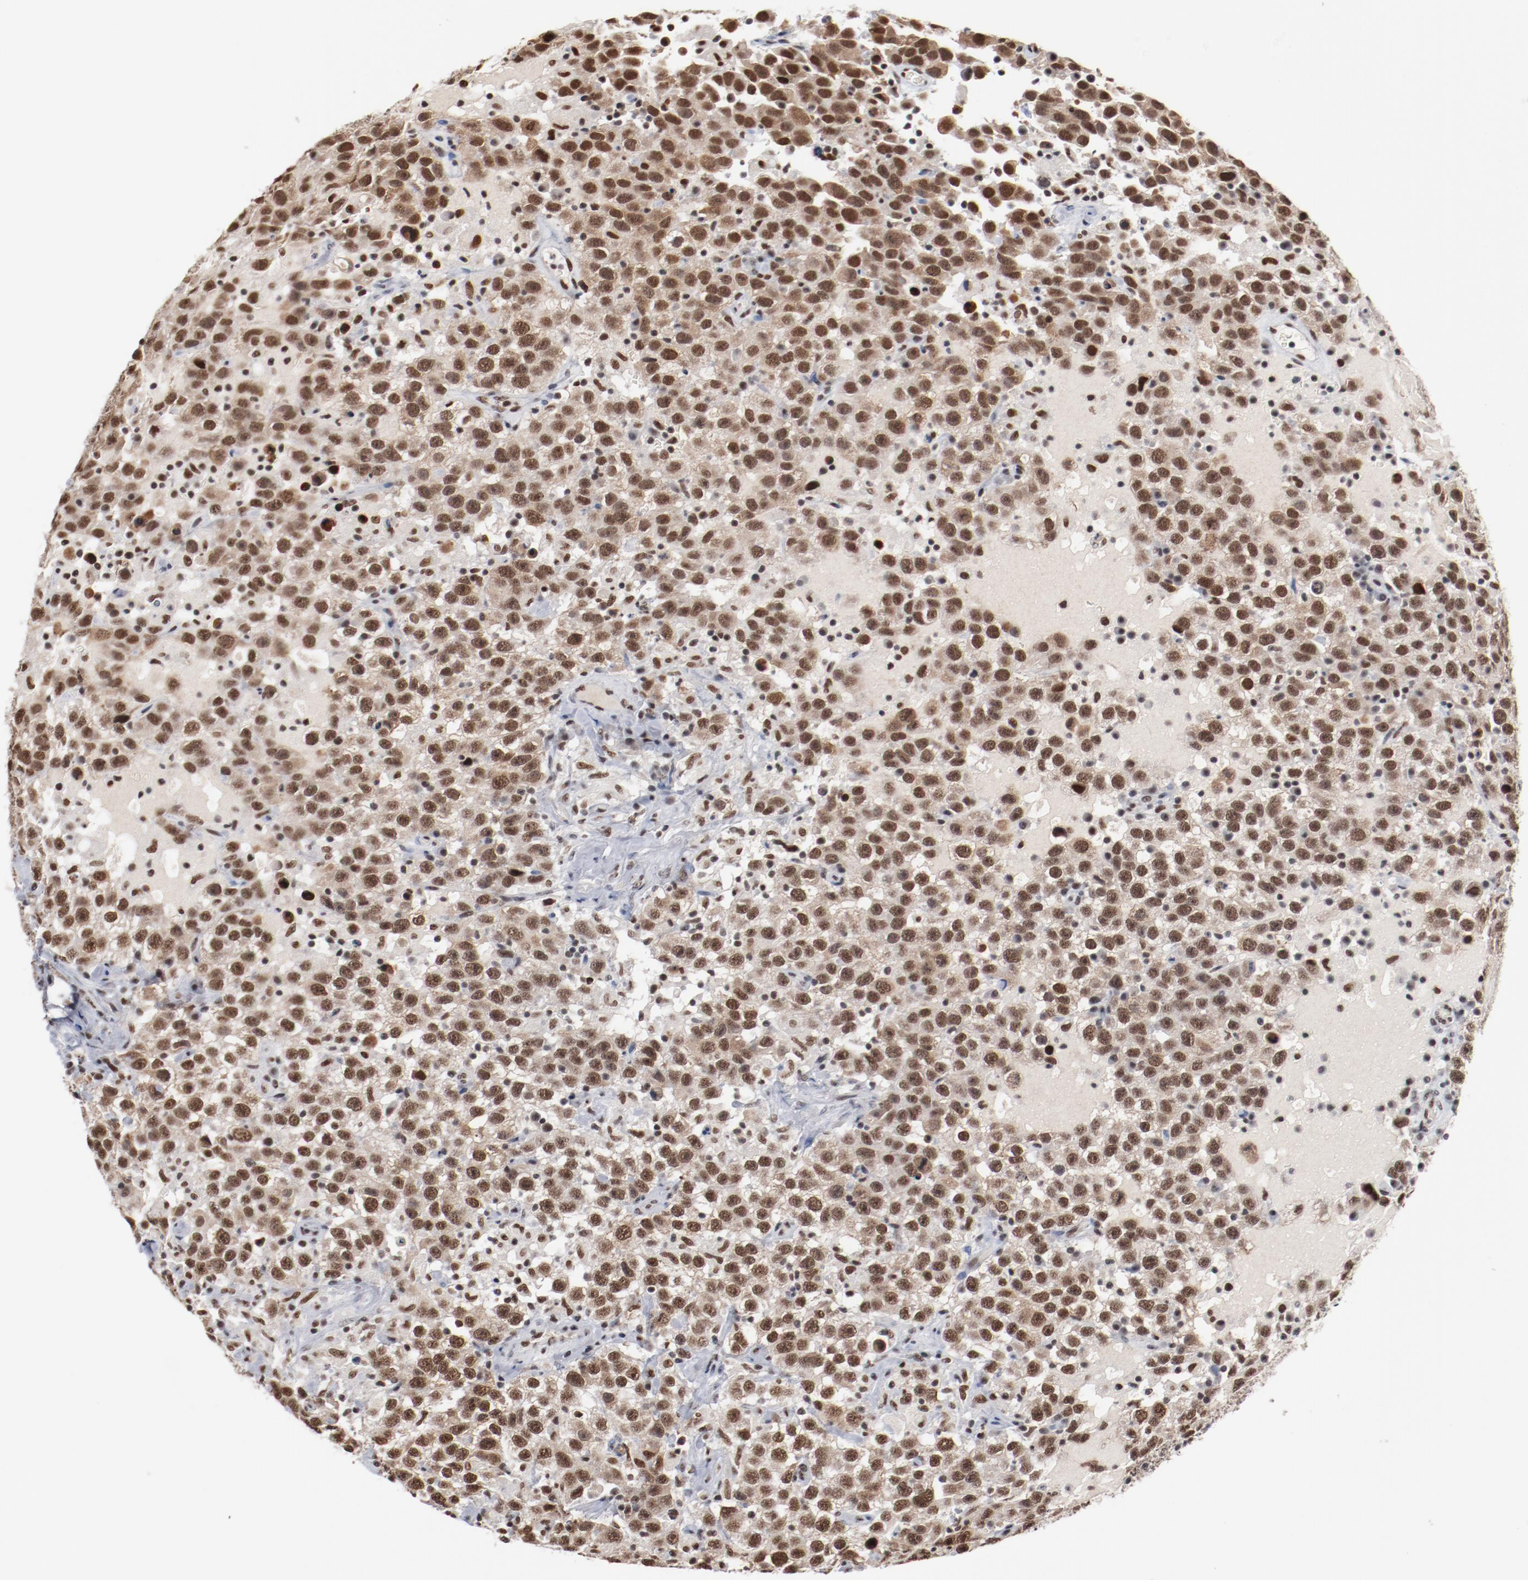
{"staining": {"intensity": "moderate", "quantity": ">75%", "location": "cytoplasmic/membranous,nuclear"}, "tissue": "testis cancer", "cell_type": "Tumor cells", "image_type": "cancer", "snomed": [{"axis": "morphology", "description": "Seminoma, NOS"}, {"axis": "topography", "description": "Testis"}], "caption": "Immunohistochemistry (IHC) of testis cancer demonstrates medium levels of moderate cytoplasmic/membranous and nuclear staining in approximately >75% of tumor cells.", "gene": "BUB3", "patient": {"sex": "male", "age": 41}}